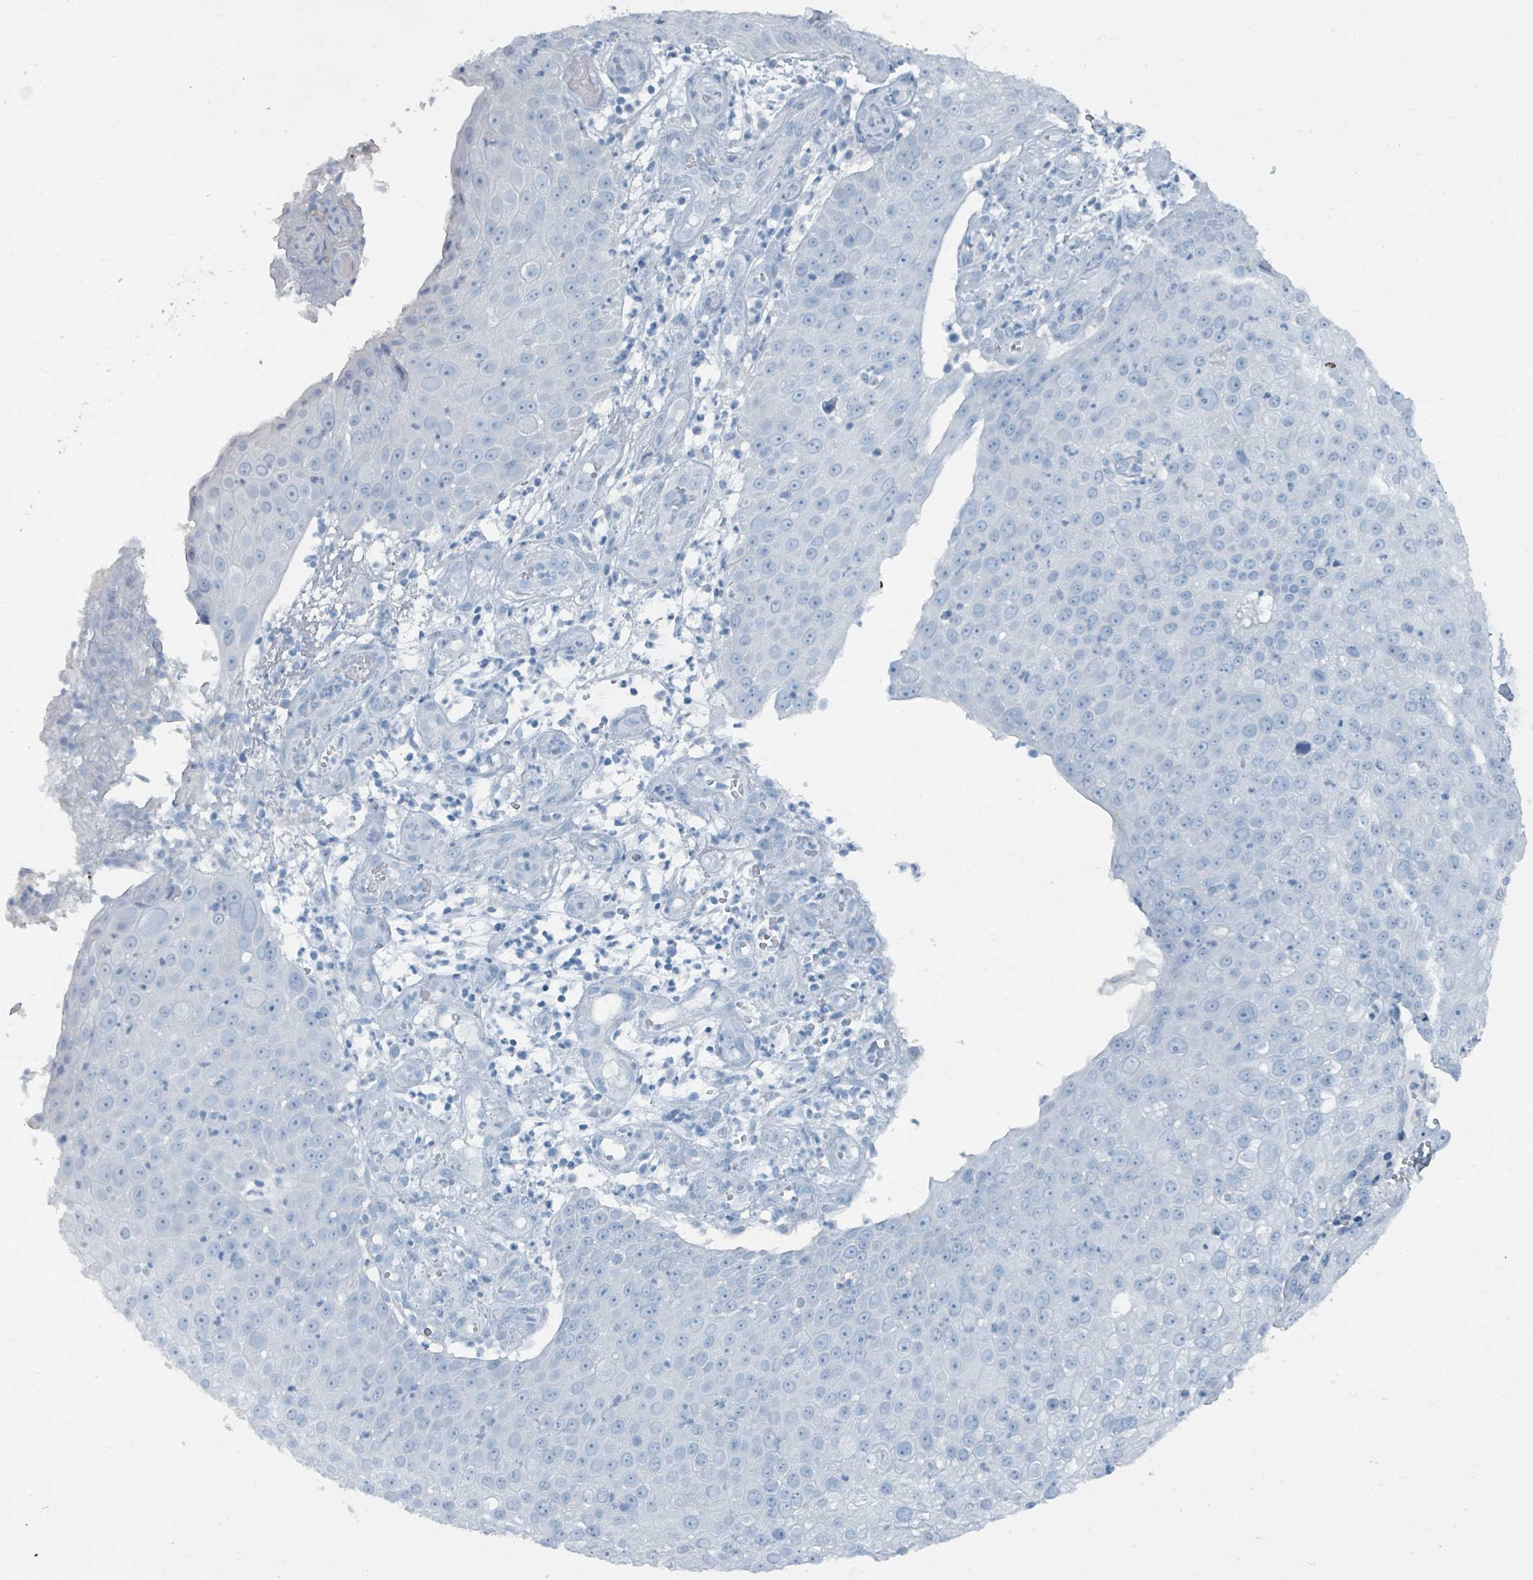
{"staining": {"intensity": "negative", "quantity": "none", "location": "none"}, "tissue": "skin cancer", "cell_type": "Tumor cells", "image_type": "cancer", "snomed": [{"axis": "morphology", "description": "Squamous cell carcinoma, NOS"}, {"axis": "topography", "description": "Skin"}], "caption": "IHC of human squamous cell carcinoma (skin) demonstrates no positivity in tumor cells. Nuclei are stained in blue.", "gene": "GAMT", "patient": {"sex": "male", "age": 71}}